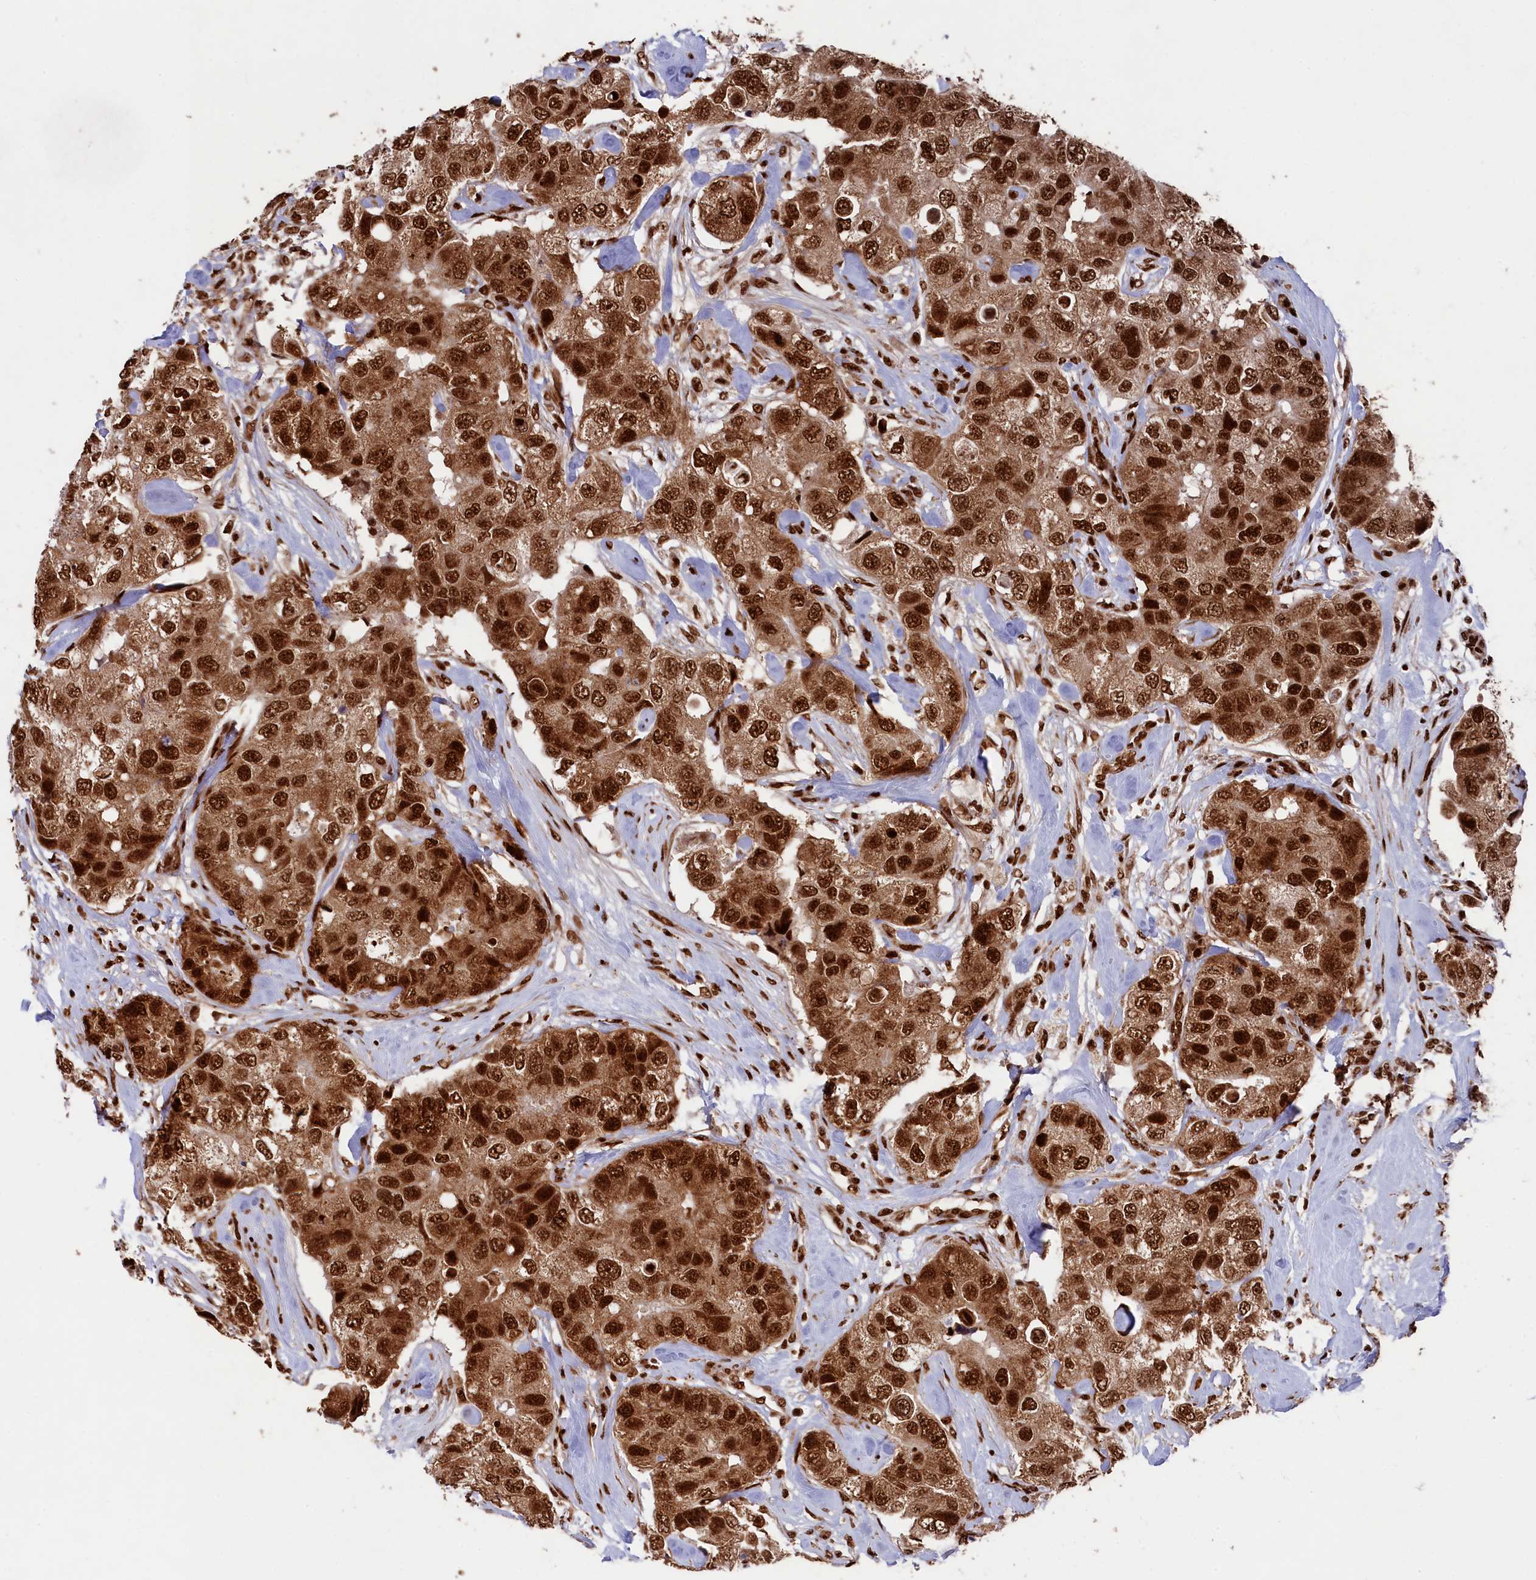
{"staining": {"intensity": "strong", "quantity": ">75%", "location": "cytoplasmic/membranous,nuclear"}, "tissue": "breast cancer", "cell_type": "Tumor cells", "image_type": "cancer", "snomed": [{"axis": "morphology", "description": "Duct carcinoma"}, {"axis": "topography", "description": "Breast"}], "caption": "The image reveals a brown stain indicating the presence of a protein in the cytoplasmic/membranous and nuclear of tumor cells in breast cancer.", "gene": "PRPF31", "patient": {"sex": "female", "age": 62}}